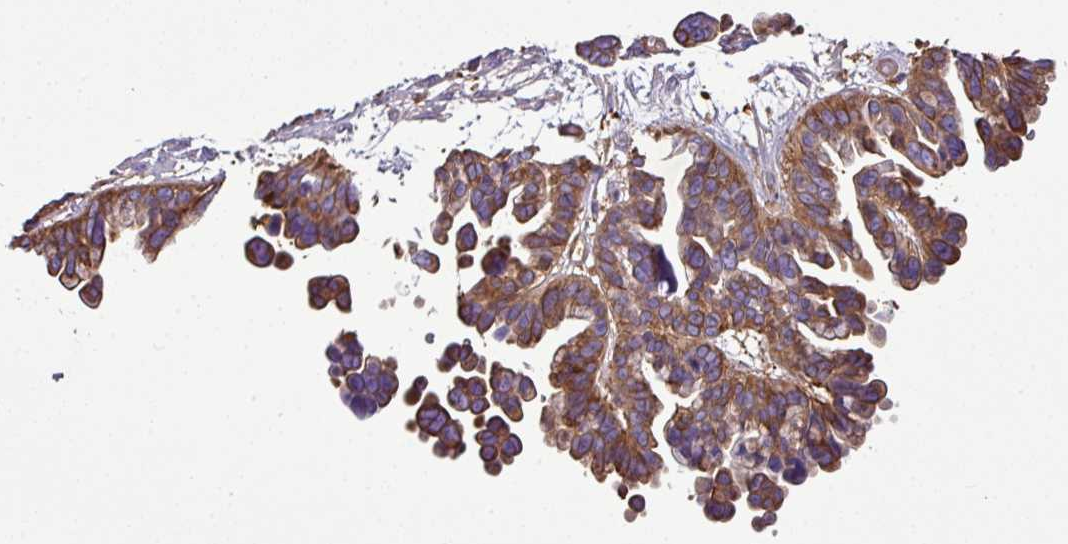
{"staining": {"intensity": "moderate", "quantity": ">75%", "location": "cytoplasmic/membranous"}, "tissue": "ovarian cancer", "cell_type": "Tumor cells", "image_type": "cancer", "snomed": [{"axis": "morphology", "description": "Cystadenocarcinoma, serous, NOS"}, {"axis": "topography", "description": "Ovary"}], "caption": "Immunohistochemical staining of human serous cystadenocarcinoma (ovarian) exhibits medium levels of moderate cytoplasmic/membranous protein positivity in approximately >75% of tumor cells.", "gene": "PGAP6", "patient": {"sex": "female", "age": 56}}